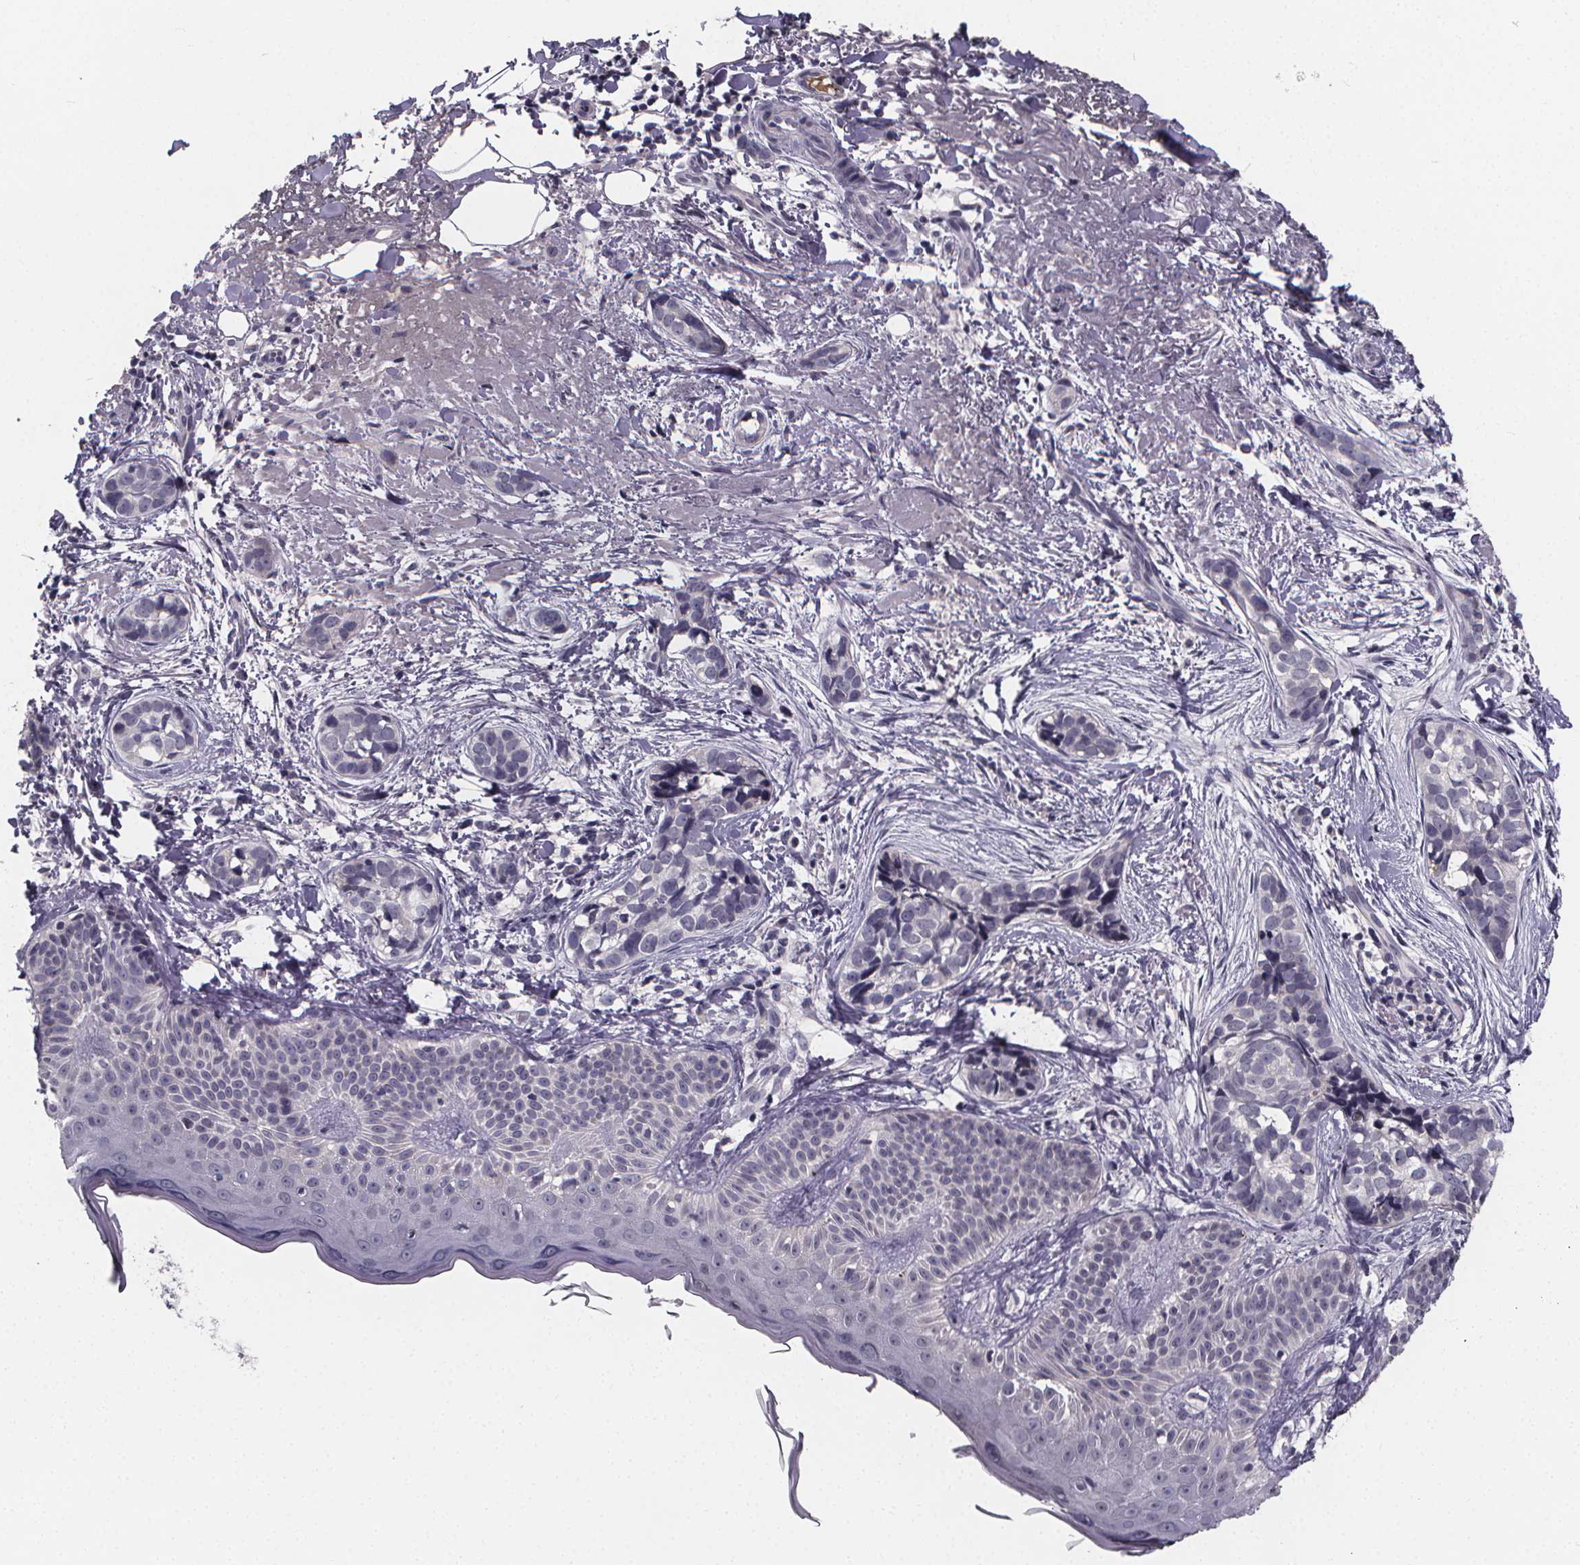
{"staining": {"intensity": "negative", "quantity": "none", "location": "none"}, "tissue": "skin cancer", "cell_type": "Tumor cells", "image_type": "cancer", "snomed": [{"axis": "morphology", "description": "Basal cell carcinoma"}, {"axis": "topography", "description": "Skin"}], "caption": "DAB immunohistochemical staining of human basal cell carcinoma (skin) displays no significant positivity in tumor cells. The staining was performed using DAB (3,3'-diaminobenzidine) to visualize the protein expression in brown, while the nuclei were stained in blue with hematoxylin (Magnification: 20x).", "gene": "AGT", "patient": {"sex": "male", "age": 87}}